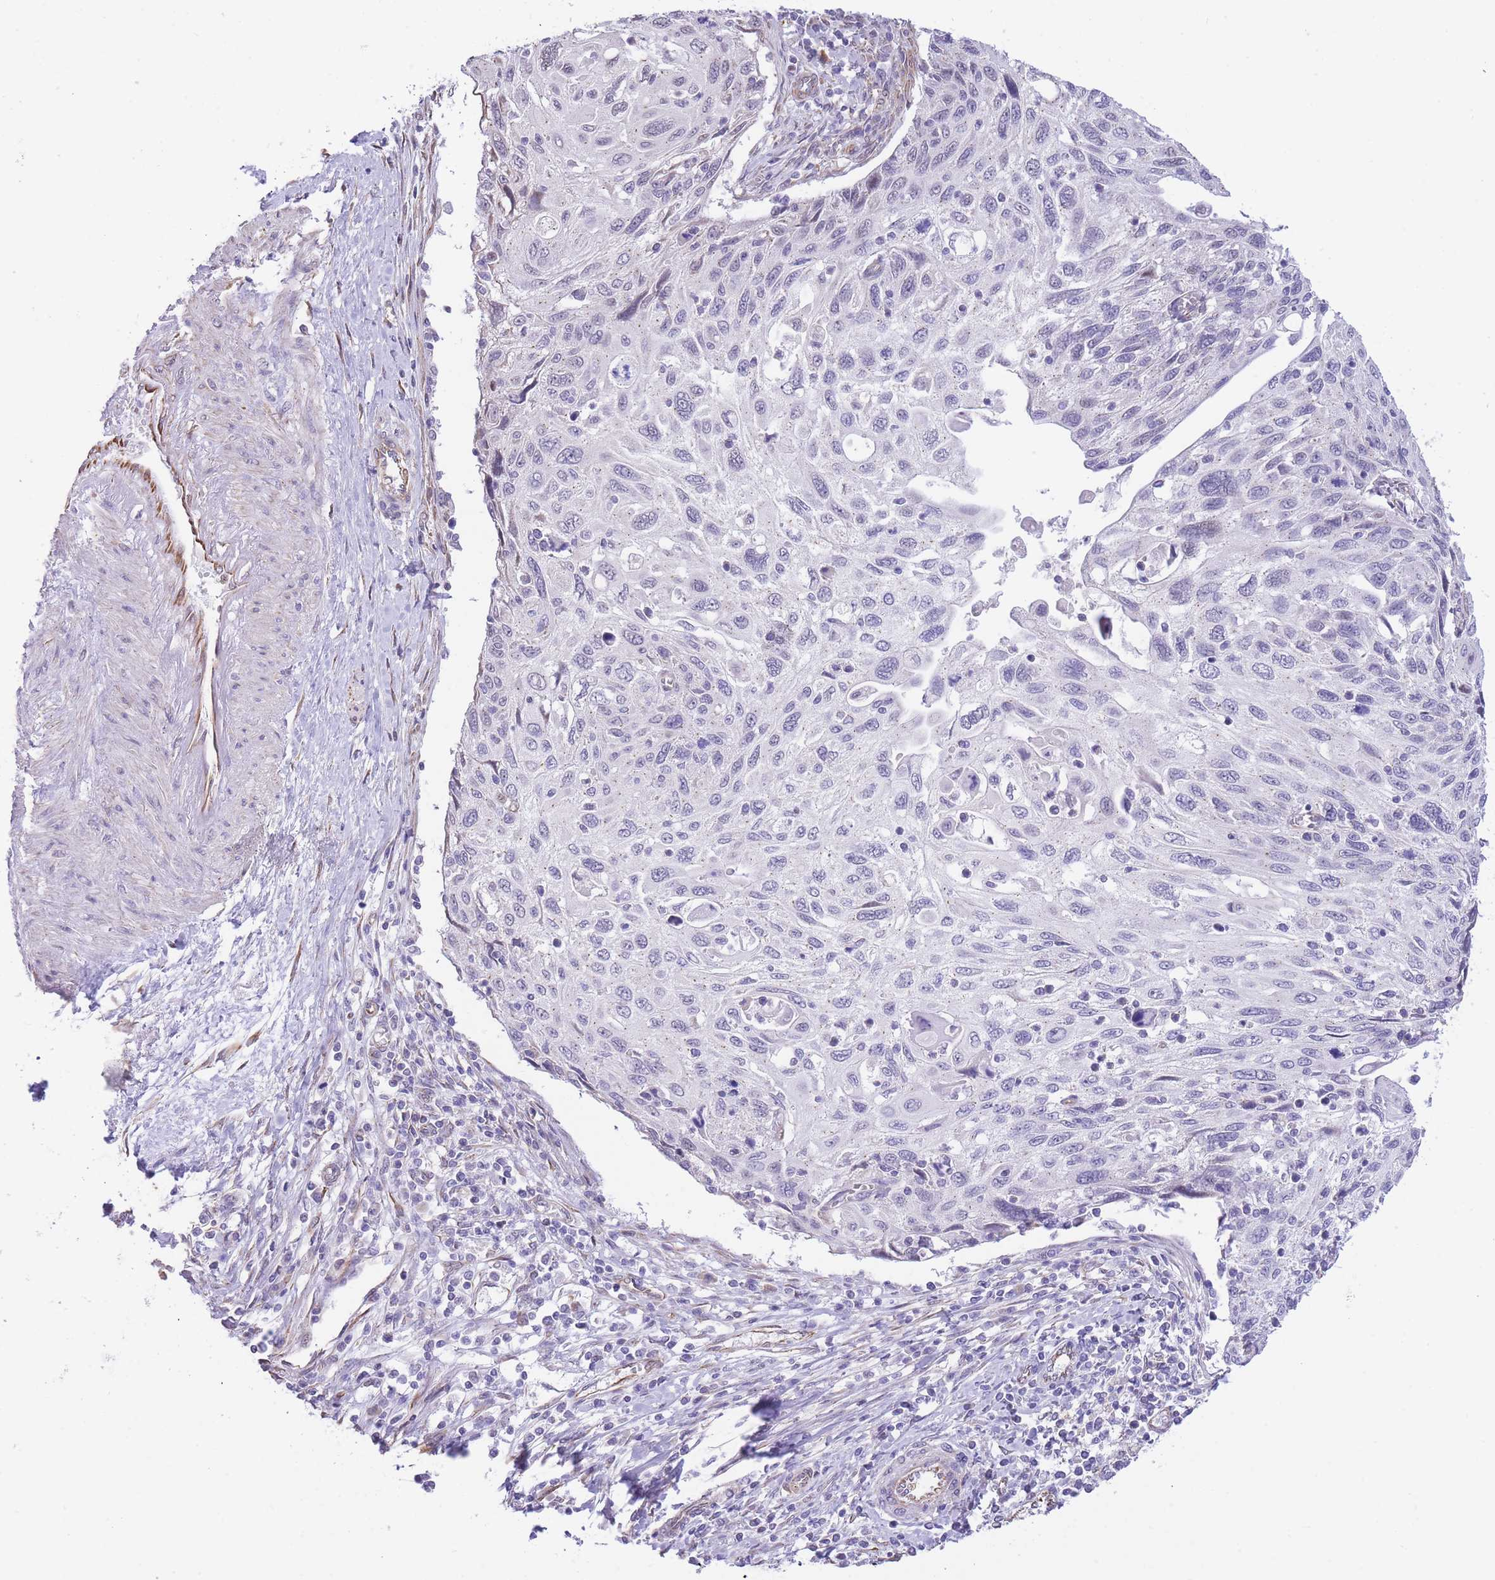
{"staining": {"intensity": "negative", "quantity": "none", "location": "none"}, "tissue": "cervical cancer", "cell_type": "Tumor cells", "image_type": "cancer", "snomed": [{"axis": "morphology", "description": "Squamous cell carcinoma, NOS"}, {"axis": "topography", "description": "Cervix"}], "caption": "An image of human cervical squamous cell carcinoma is negative for staining in tumor cells.", "gene": "PSG8", "patient": {"sex": "female", "age": 70}}